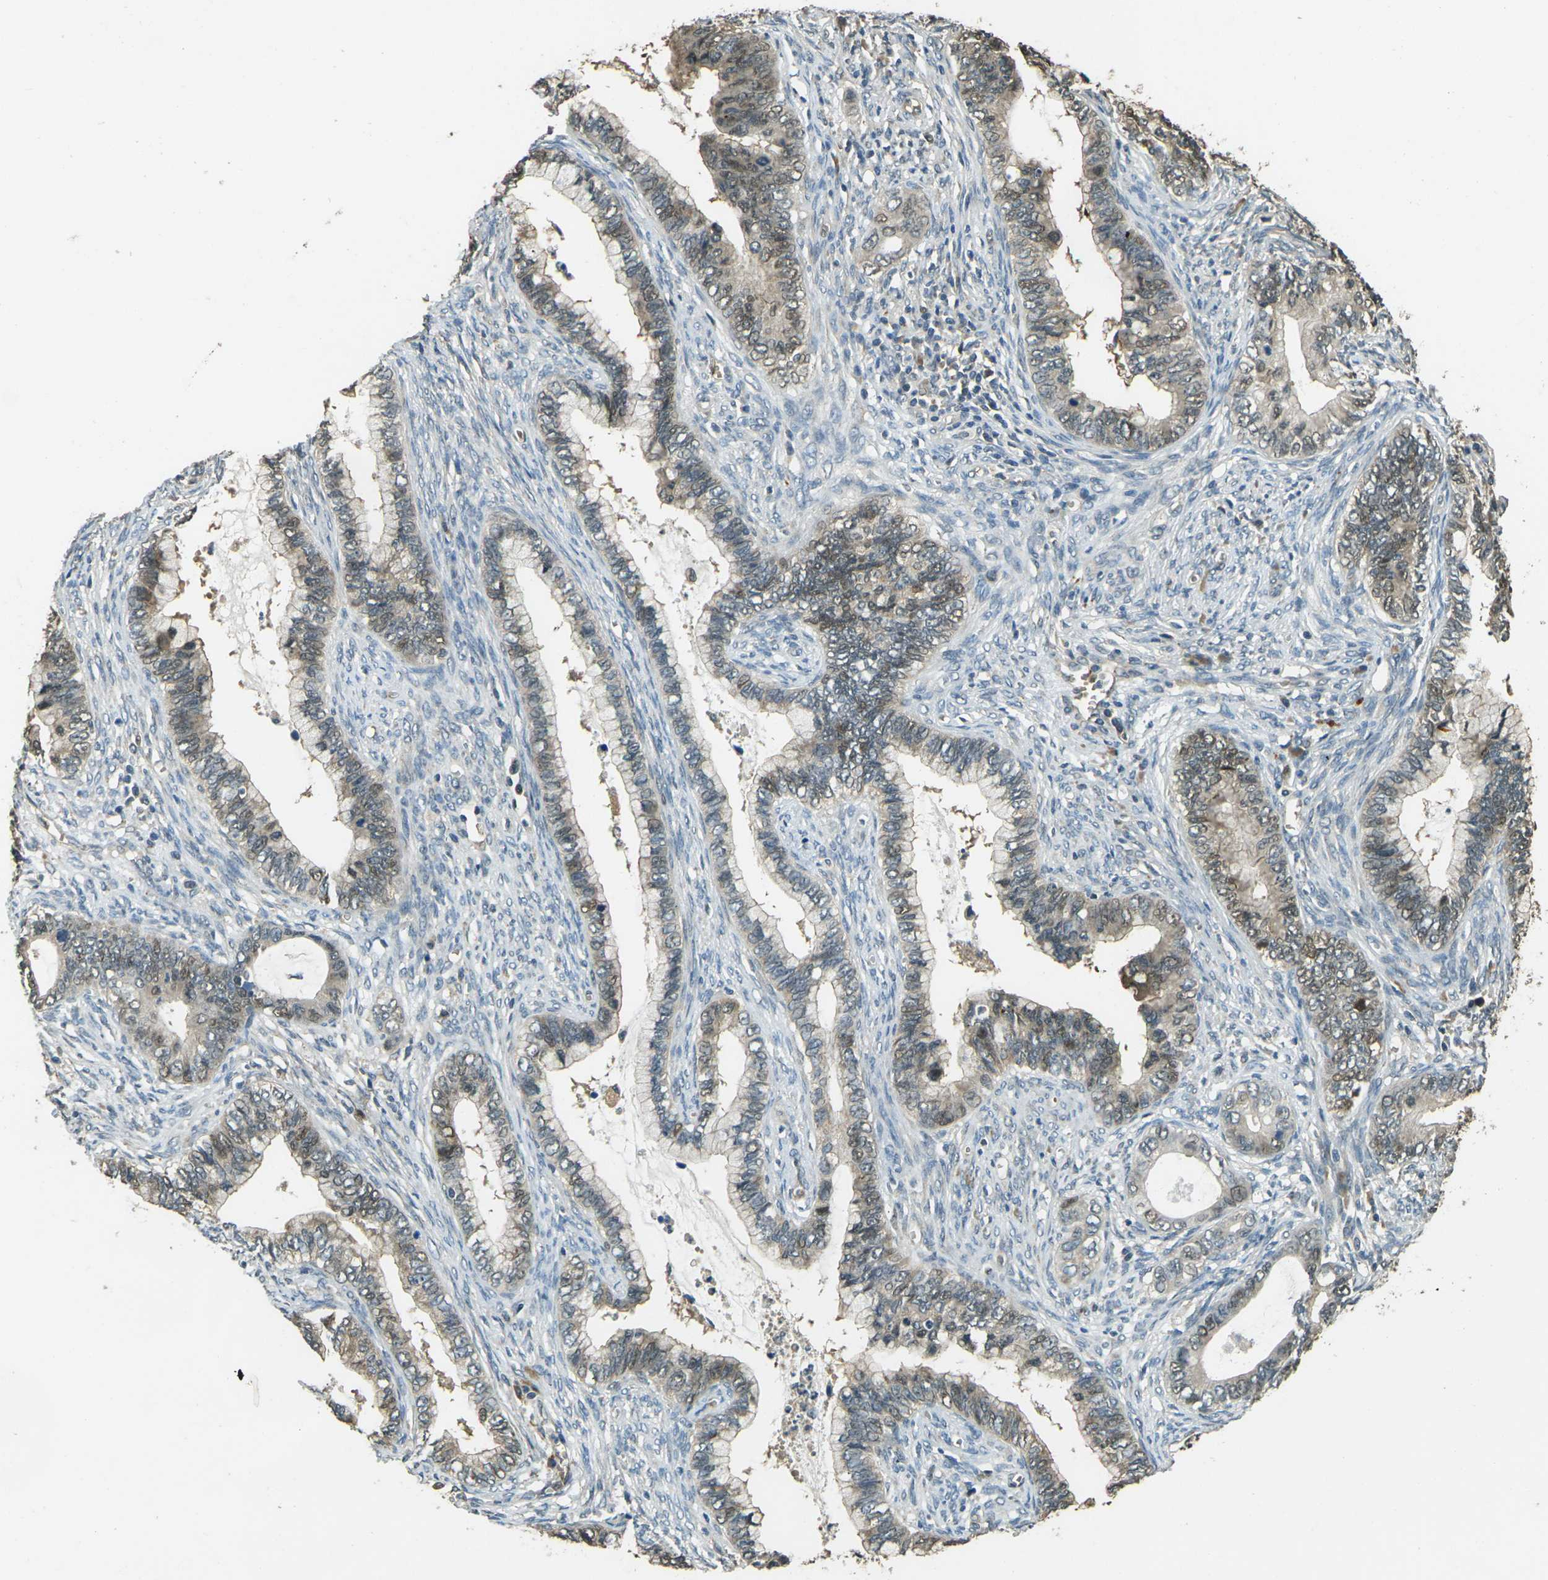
{"staining": {"intensity": "weak", "quantity": ">75%", "location": "cytoplasmic/membranous,nuclear"}, "tissue": "cervical cancer", "cell_type": "Tumor cells", "image_type": "cancer", "snomed": [{"axis": "morphology", "description": "Adenocarcinoma, NOS"}, {"axis": "topography", "description": "Cervix"}], "caption": "Protein staining of cervical cancer tissue displays weak cytoplasmic/membranous and nuclear staining in approximately >75% of tumor cells. (DAB IHC, brown staining for protein, blue staining for nuclei).", "gene": "TOR1A", "patient": {"sex": "female", "age": 44}}